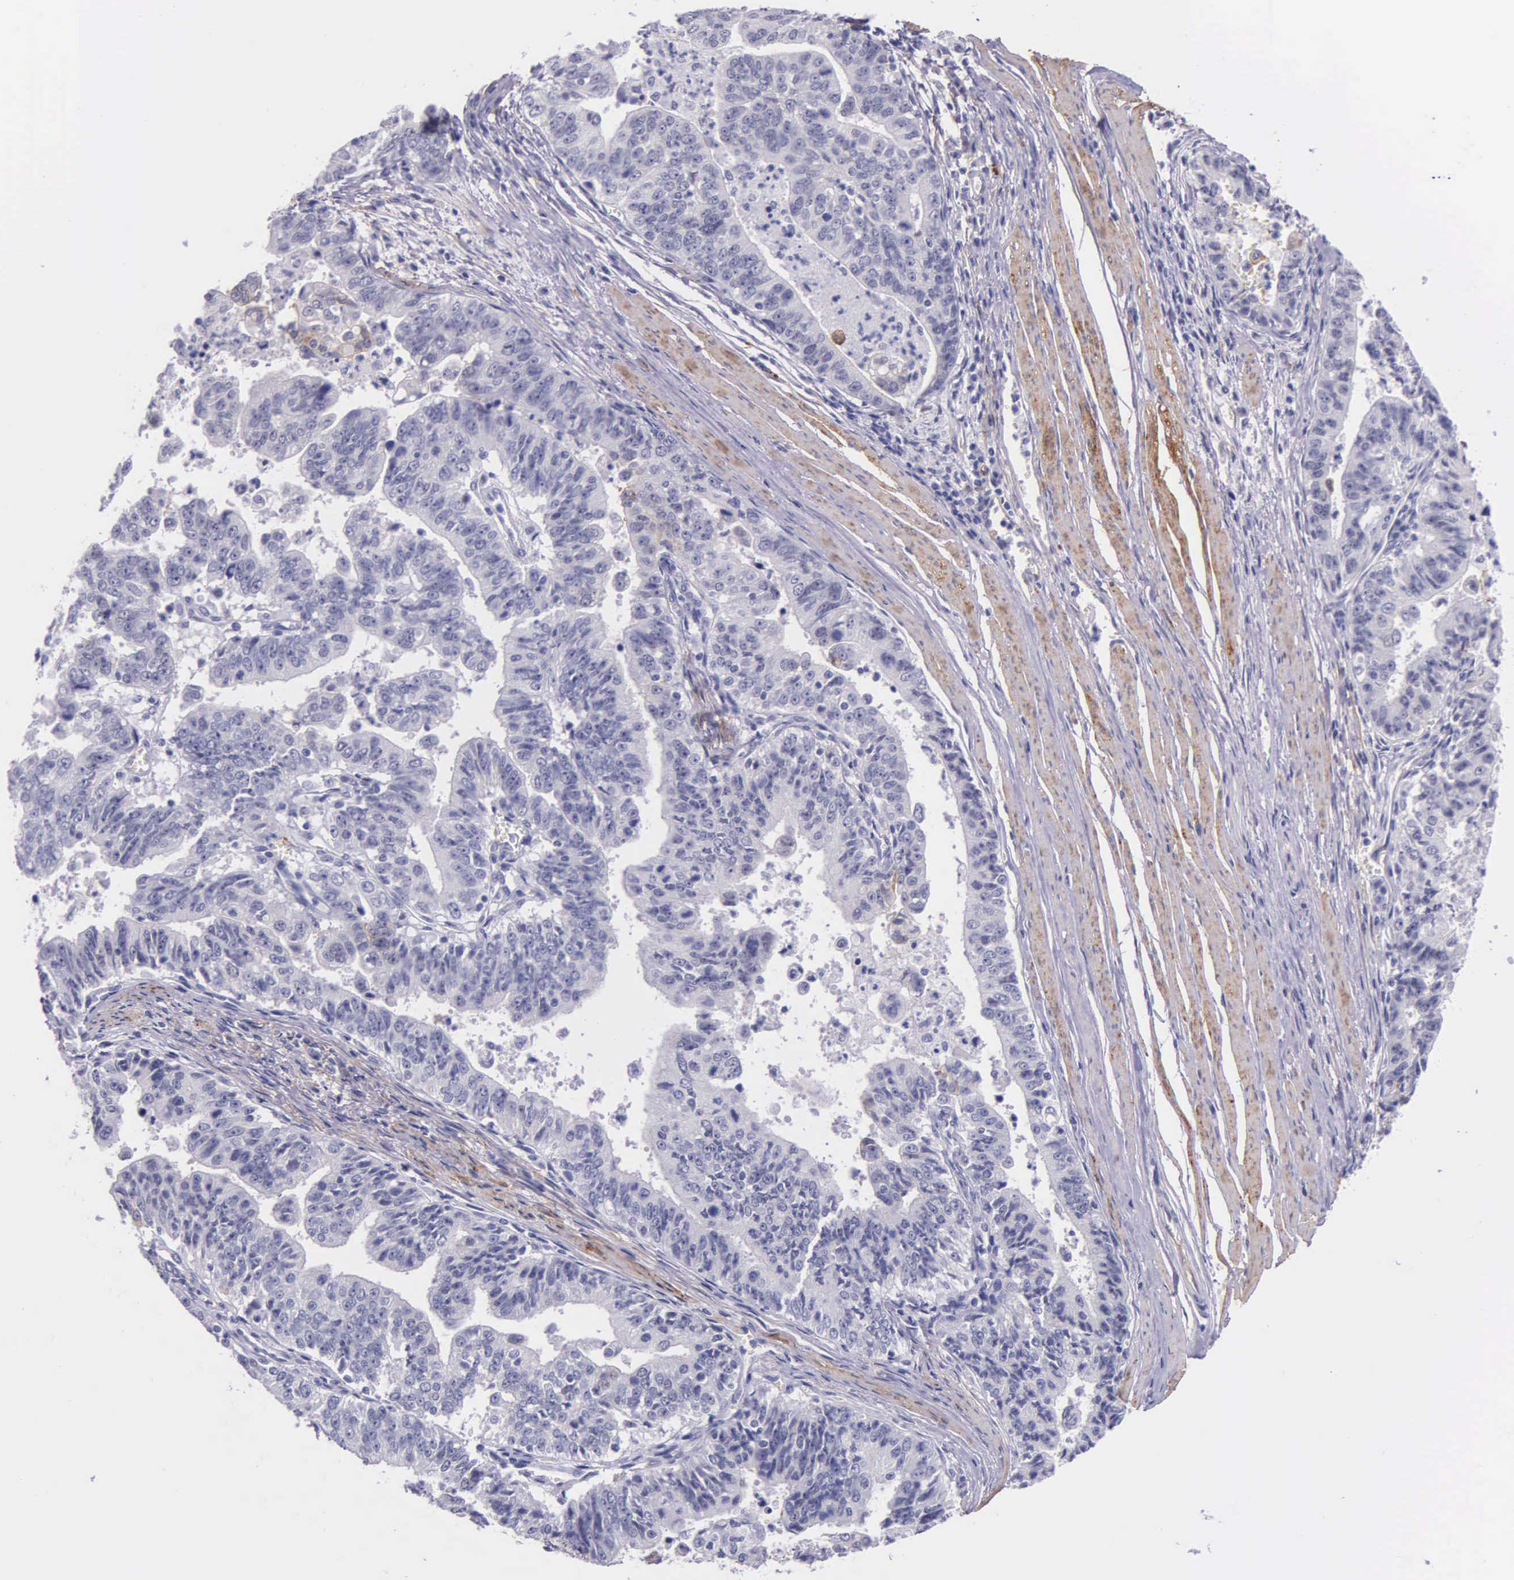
{"staining": {"intensity": "negative", "quantity": "none", "location": "none"}, "tissue": "stomach cancer", "cell_type": "Tumor cells", "image_type": "cancer", "snomed": [{"axis": "morphology", "description": "Adenocarcinoma, NOS"}, {"axis": "topography", "description": "Stomach, upper"}], "caption": "Tumor cells are negative for protein expression in human stomach cancer (adenocarcinoma).", "gene": "AHNAK2", "patient": {"sex": "female", "age": 50}}